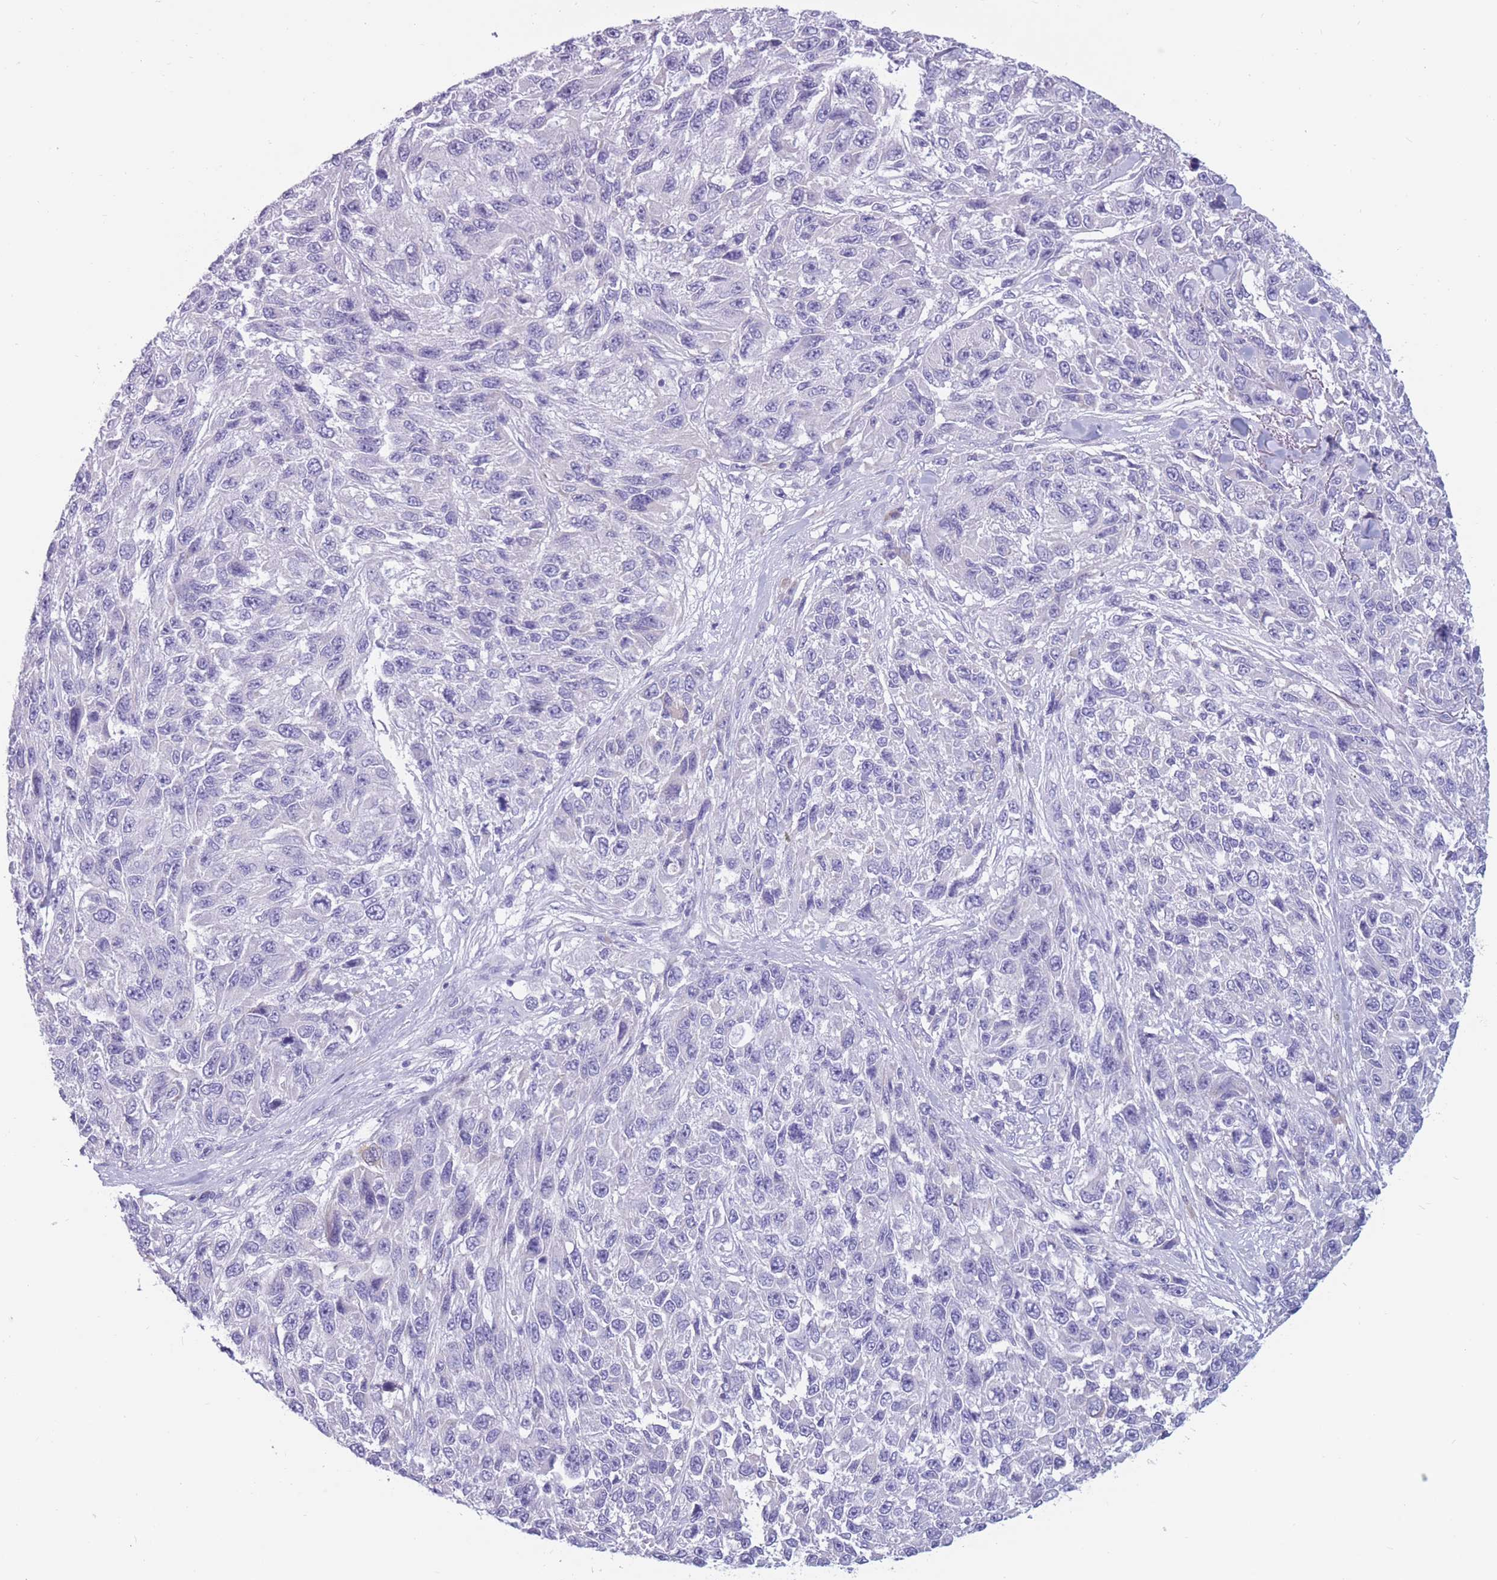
{"staining": {"intensity": "negative", "quantity": "none", "location": "none"}, "tissue": "melanoma", "cell_type": "Tumor cells", "image_type": "cancer", "snomed": [{"axis": "morphology", "description": "Malignant melanoma, NOS"}, {"axis": "topography", "description": "Skin"}], "caption": "High magnification brightfield microscopy of melanoma stained with DAB (3,3'-diaminobenzidine) (brown) and counterstained with hematoxylin (blue): tumor cells show no significant staining.", "gene": "COL27A1", "patient": {"sex": "female", "age": 96}}